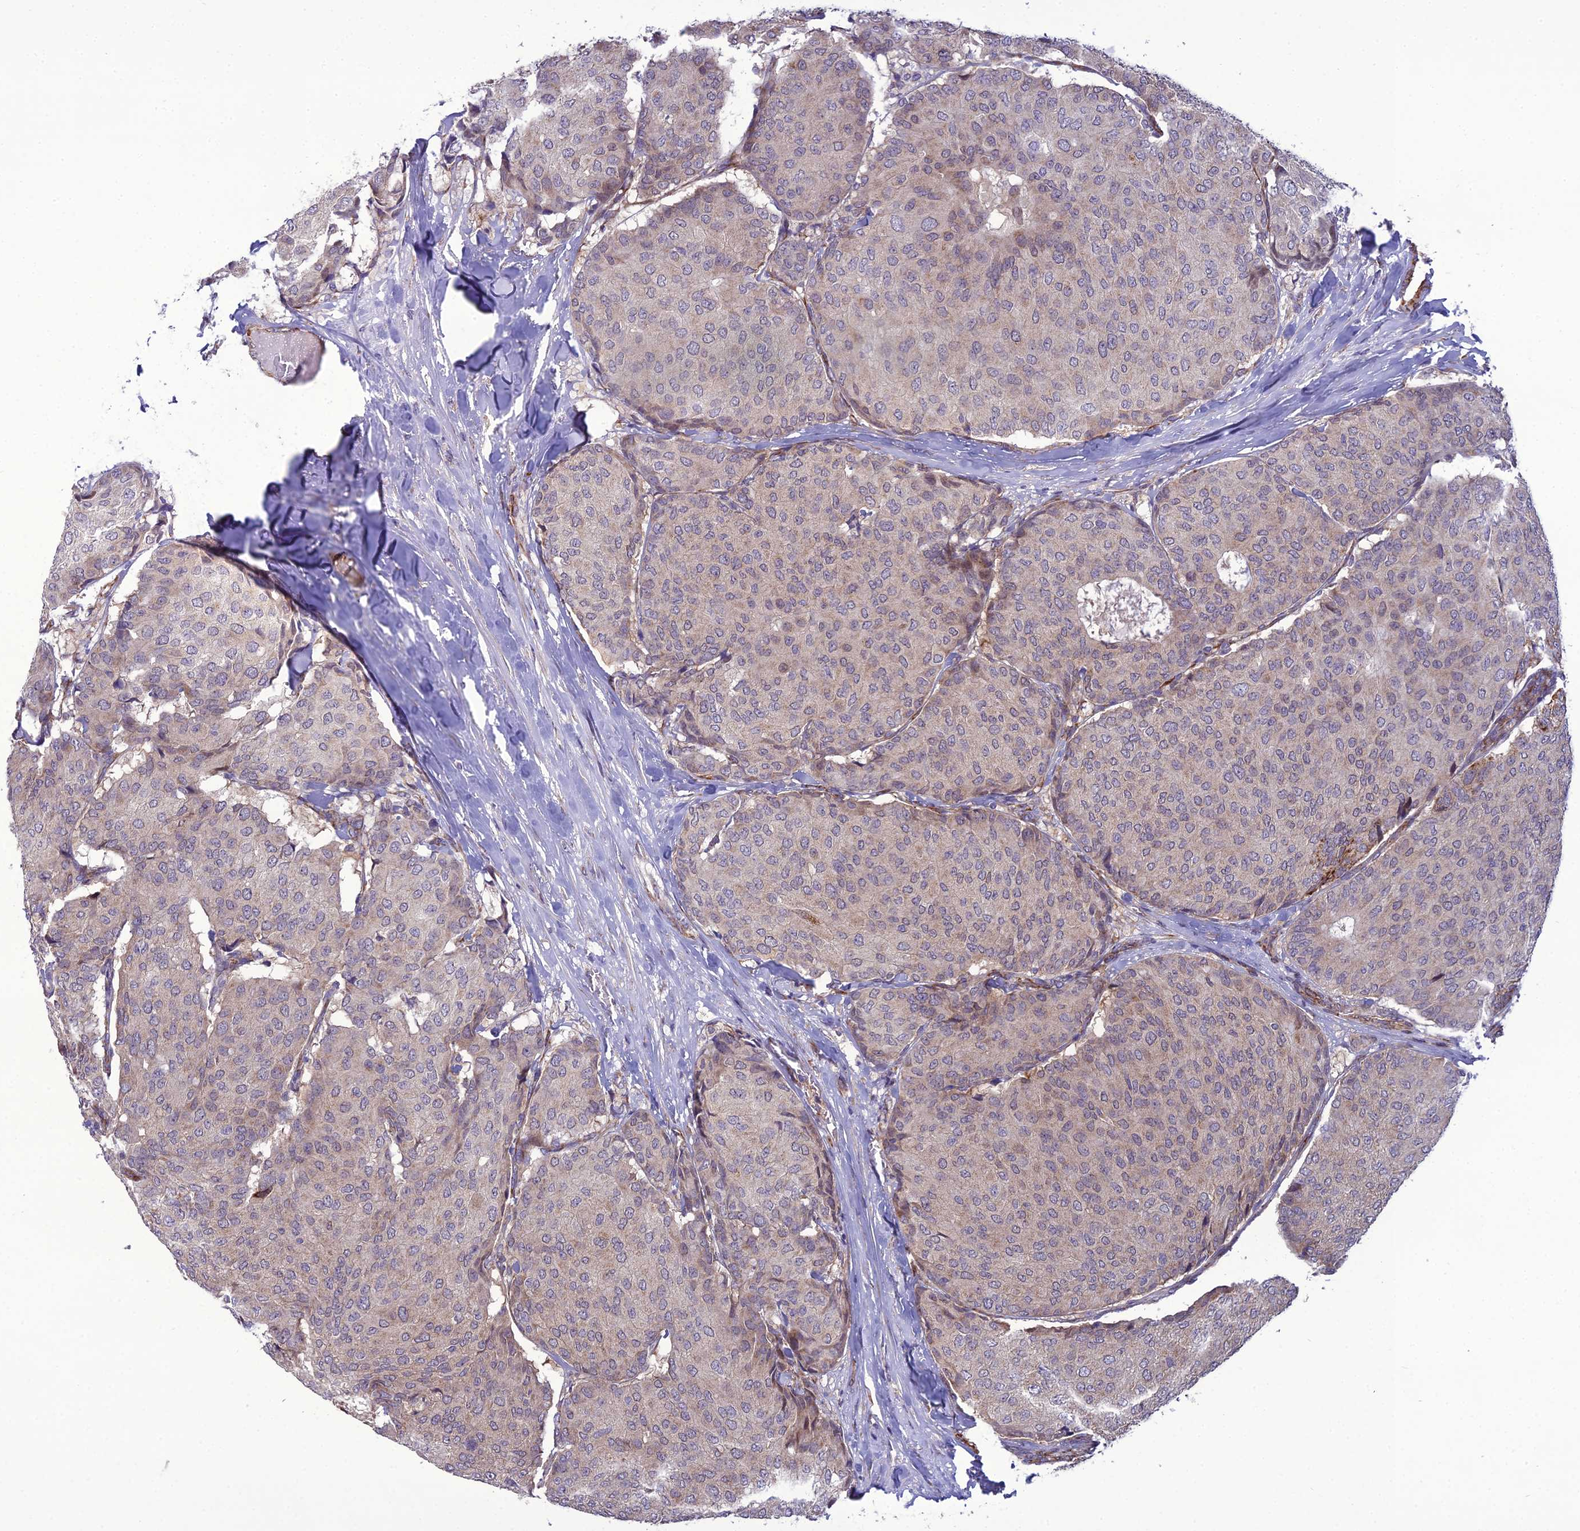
{"staining": {"intensity": "weak", "quantity": "25%-75%", "location": "cytoplasmic/membranous"}, "tissue": "breast cancer", "cell_type": "Tumor cells", "image_type": "cancer", "snomed": [{"axis": "morphology", "description": "Duct carcinoma"}, {"axis": "topography", "description": "Breast"}], "caption": "Immunohistochemistry (IHC) (DAB) staining of human breast cancer displays weak cytoplasmic/membranous protein positivity in approximately 25%-75% of tumor cells.", "gene": "NODAL", "patient": {"sex": "female", "age": 75}}